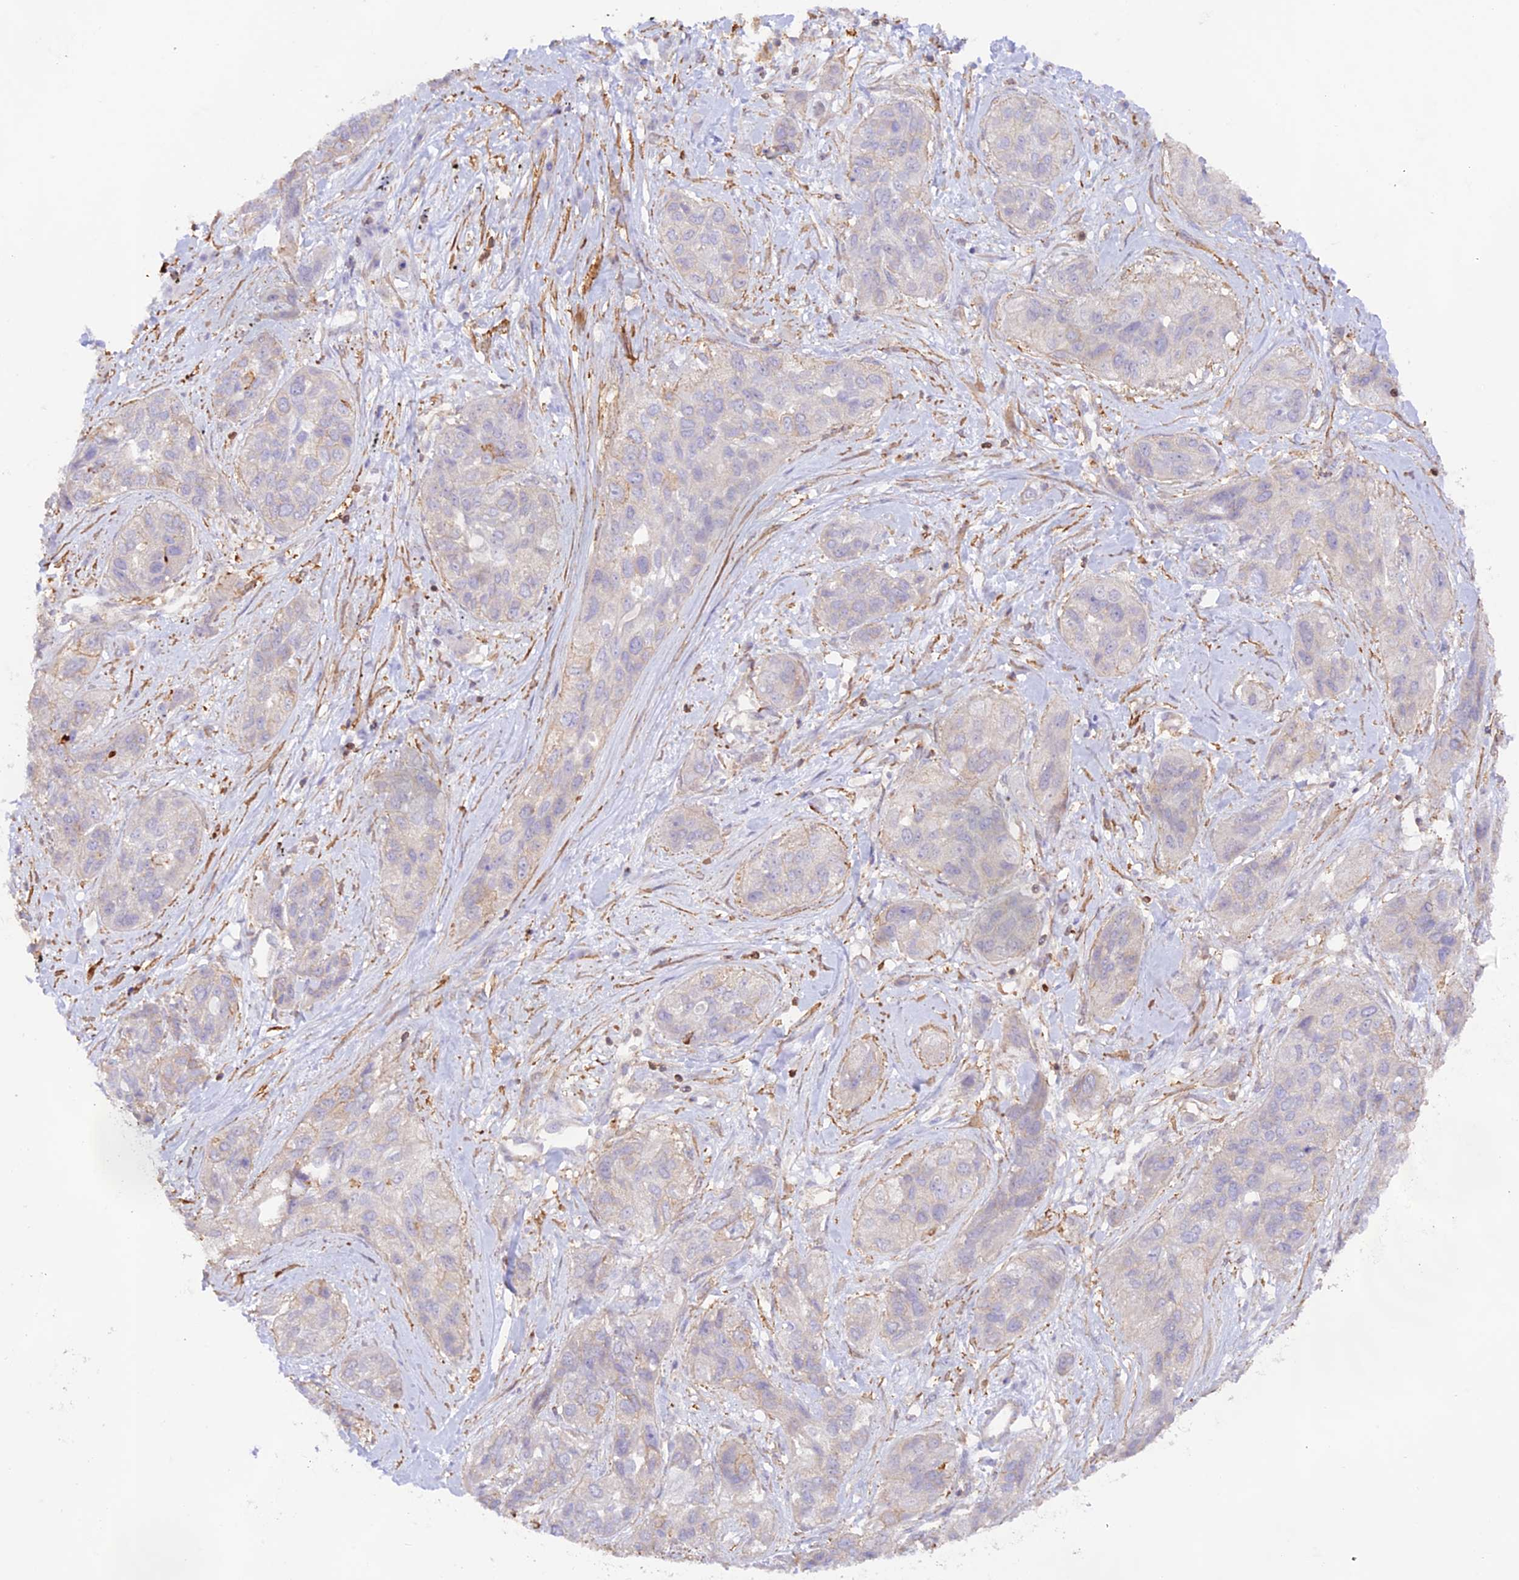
{"staining": {"intensity": "negative", "quantity": "none", "location": "none"}, "tissue": "lung cancer", "cell_type": "Tumor cells", "image_type": "cancer", "snomed": [{"axis": "morphology", "description": "Squamous cell carcinoma, NOS"}, {"axis": "topography", "description": "Lung"}], "caption": "Tumor cells are negative for protein expression in human lung cancer (squamous cell carcinoma).", "gene": "DENND1C", "patient": {"sex": "female", "age": 70}}